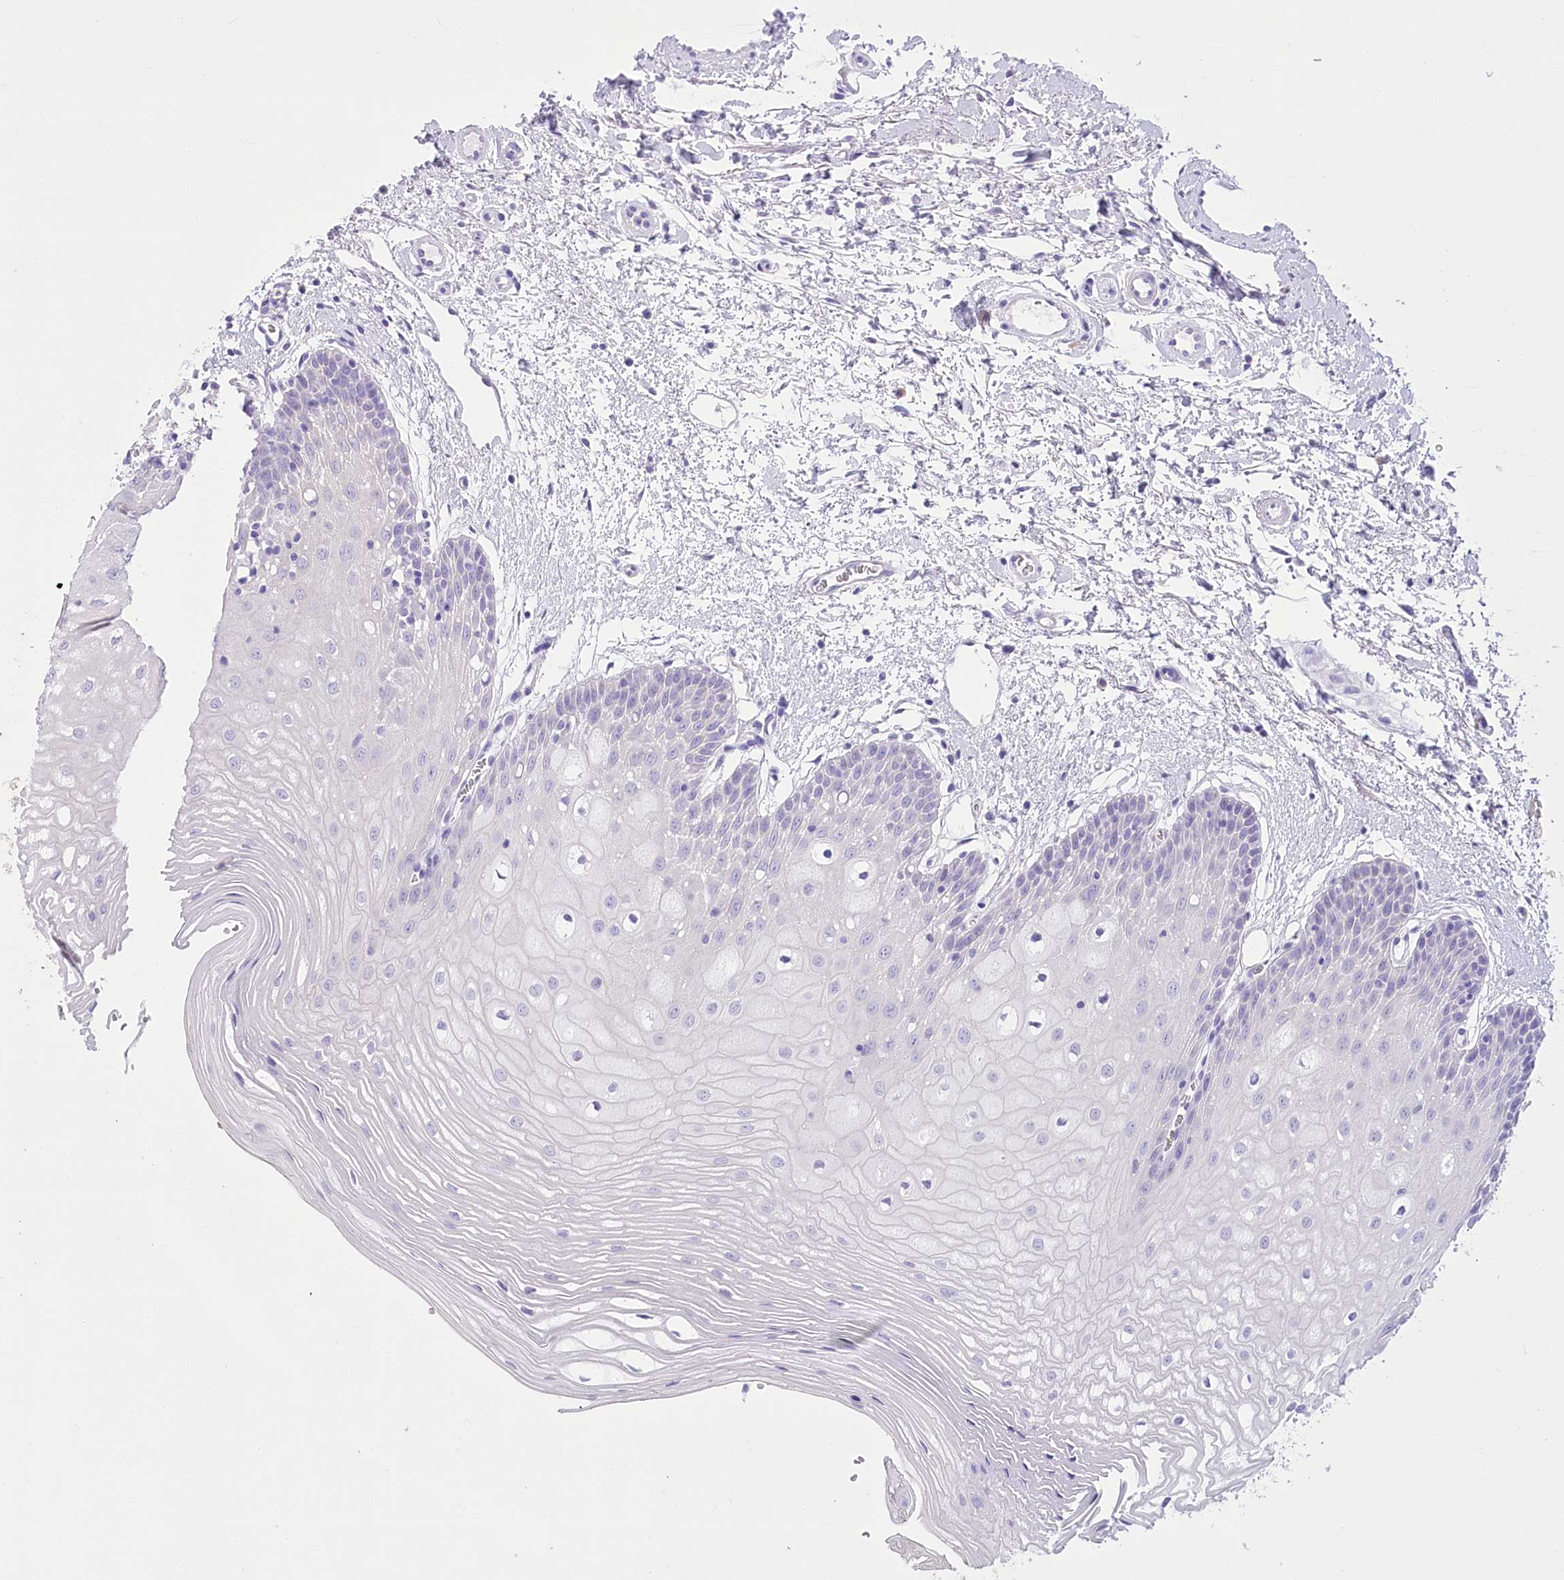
{"staining": {"intensity": "negative", "quantity": "none", "location": "none"}, "tissue": "oral mucosa", "cell_type": "Squamous epithelial cells", "image_type": "normal", "snomed": [{"axis": "morphology", "description": "Normal tissue, NOS"}, {"axis": "topography", "description": "Oral tissue"}, {"axis": "topography", "description": "Tounge, NOS"}], "caption": "Squamous epithelial cells show no significant protein positivity in normal oral mucosa. (Brightfield microscopy of DAB immunohistochemistry (IHC) at high magnification).", "gene": "PBLD", "patient": {"sex": "female", "age": 73}}